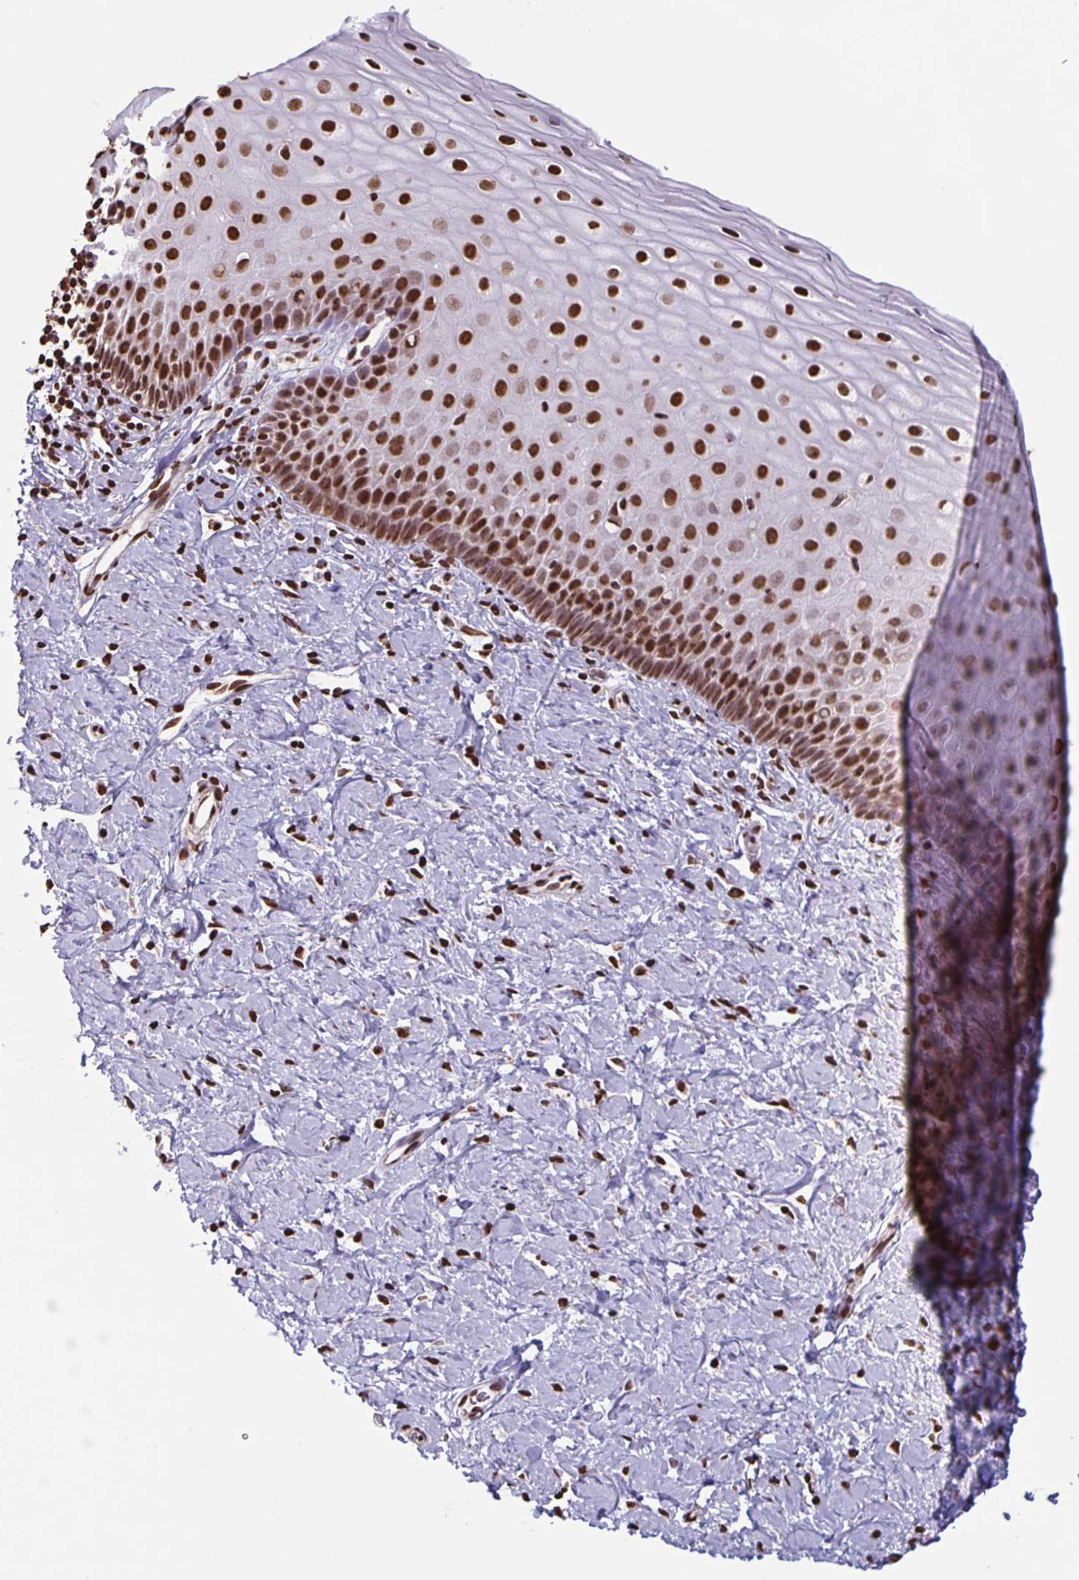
{"staining": {"intensity": "strong", "quantity": ">75%", "location": "nuclear"}, "tissue": "cervix", "cell_type": "Glandular cells", "image_type": "normal", "snomed": [{"axis": "morphology", "description": "Normal tissue, NOS"}, {"axis": "topography", "description": "Cervix"}], "caption": "The micrograph demonstrates staining of unremarkable cervix, revealing strong nuclear protein expression (brown color) within glandular cells.", "gene": "DUT", "patient": {"sex": "female", "age": 37}}